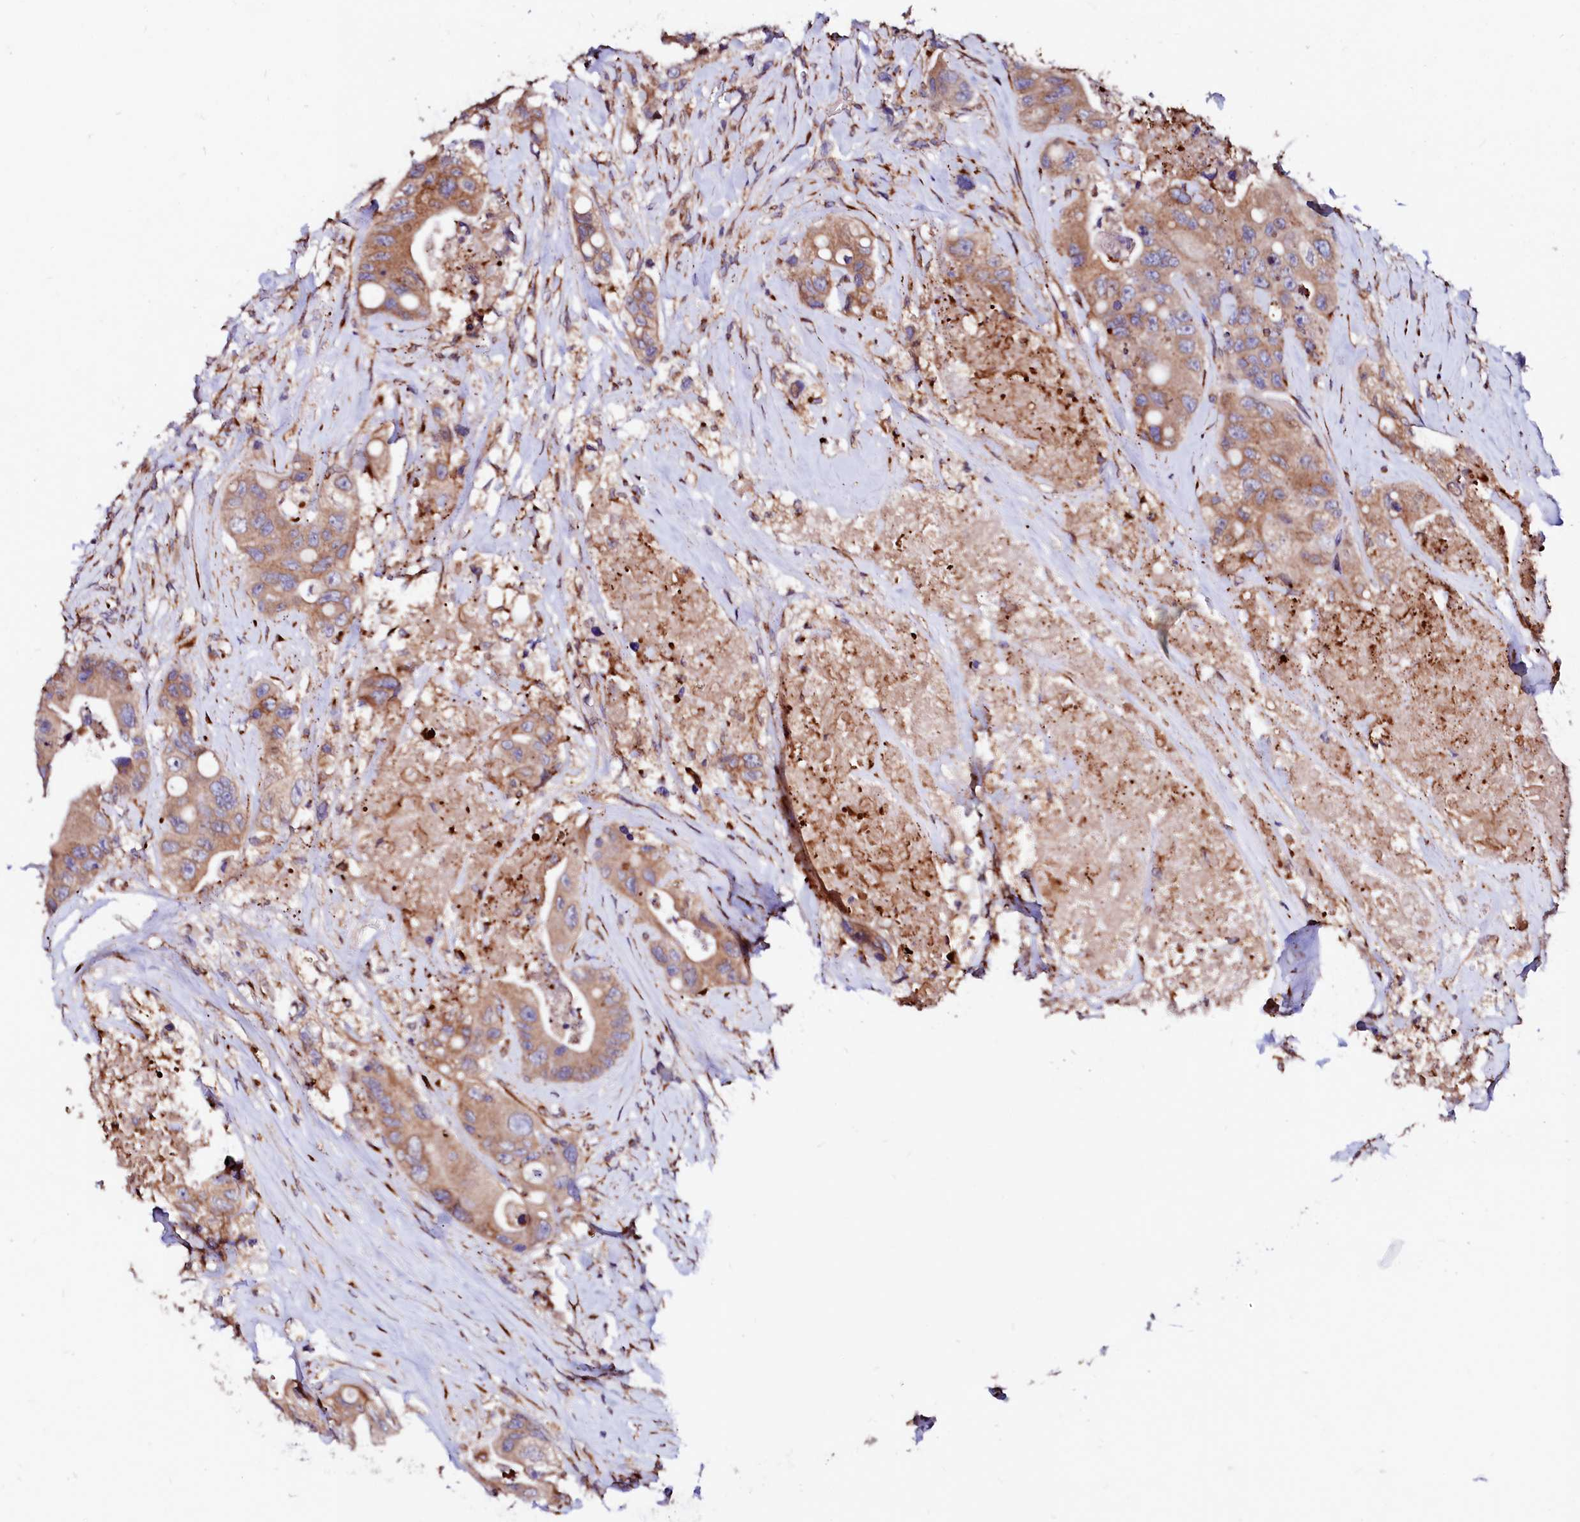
{"staining": {"intensity": "moderate", "quantity": ">75%", "location": "cytoplasmic/membranous"}, "tissue": "colorectal cancer", "cell_type": "Tumor cells", "image_type": "cancer", "snomed": [{"axis": "morphology", "description": "Adenocarcinoma, NOS"}, {"axis": "topography", "description": "Colon"}], "caption": "Tumor cells demonstrate medium levels of moderate cytoplasmic/membranous positivity in about >75% of cells in human colorectal cancer.", "gene": "LMAN1", "patient": {"sex": "female", "age": 46}}